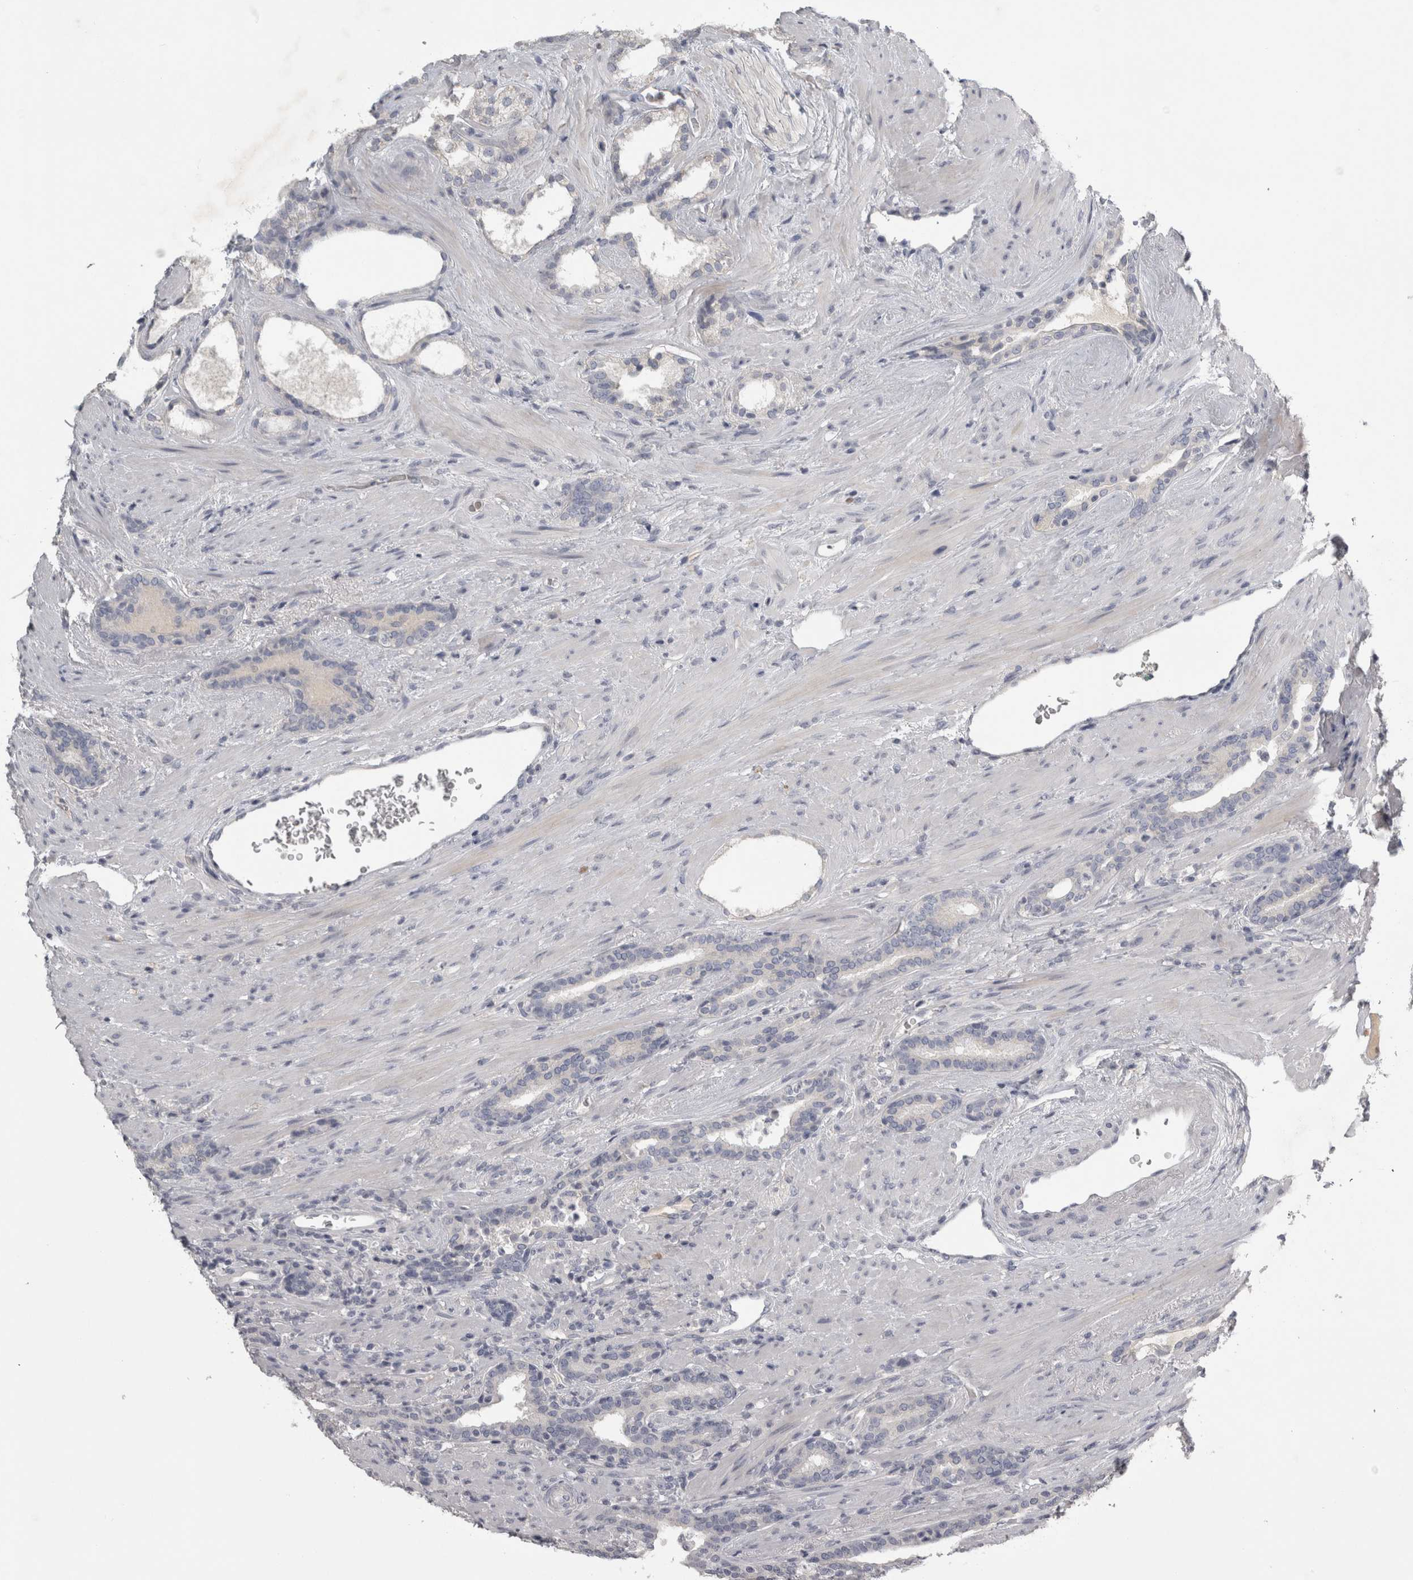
{"staining": {"intensity": "negative", "quantity": "none", "location": "none"}, "tissue": "prostate cancer", "cell_type": "Tumor cells", "image_type": "cancer", "snomed": [{"axis": "morphology", "description": "Adenocarcinoma, High grade"}, {"axis": "topography", "description": "Prostate"}], "caption": "Protein analysis of prostate adenocarcinoma (high-grade) displays no significant staining in tumor cells. (Stains: DAB immunohistochemistry (IHC) with hematoxylin counter stain, Microscopy: brightfield microscopy at high magnification).", "gene": "ENPP7", "patient": {"sex": "male", "age": 71}}